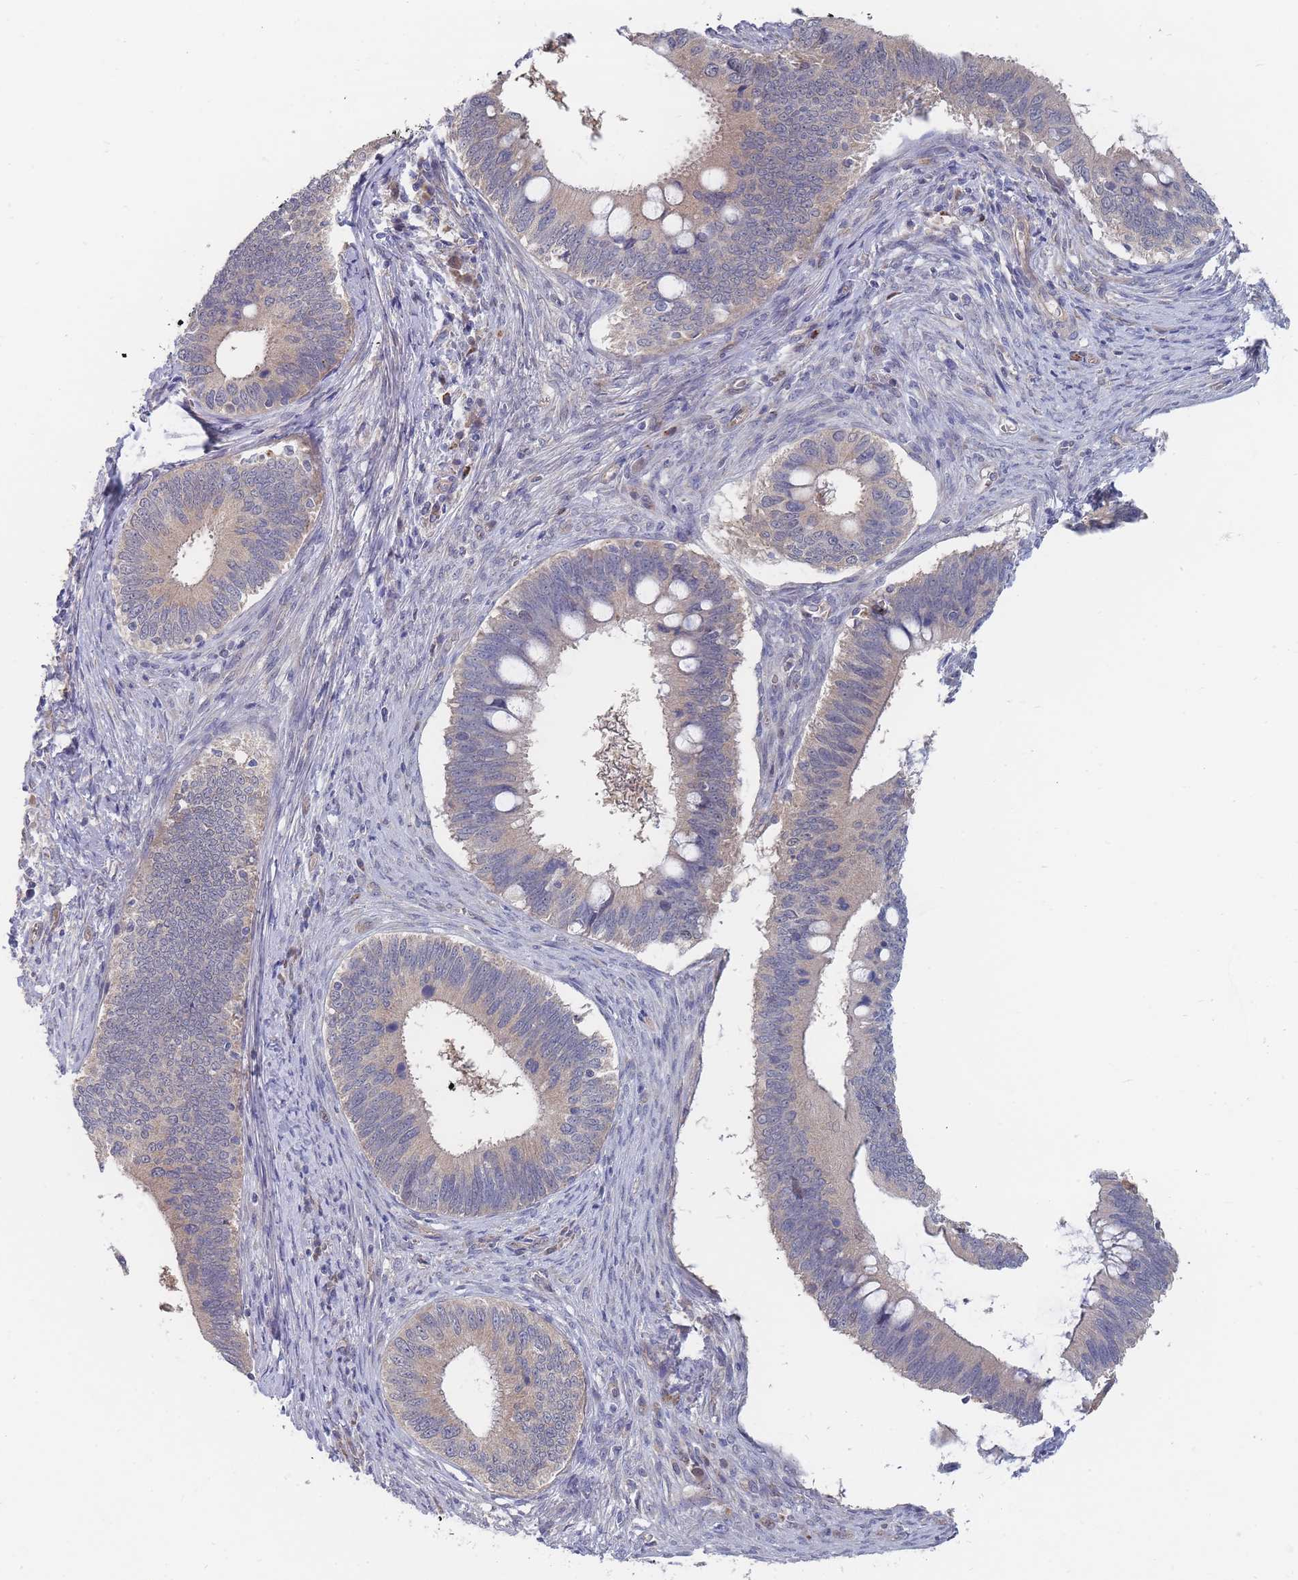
{"staining": {"intensity": "weak", "quantity": "<25%", "location": "cytoplasmic/membranous"}, "tissue": "cervical cancer", "cell_type": "Tumor cells", "image_type": "cancer", "snomed": [{"axis": "morphology", "description": "Adenocarcinoma, NOS"}, {"axis": "topography", "description": "Cervix"}], "caption": "DAB immunohistochemical staining of human cervical cancer (adenocarcinoma) demonstrates no significant positivity in tumor cells. Nuclei are stained in blue.", "gene": "NUB1", "patient": {"sex": "female", "age": 42}}